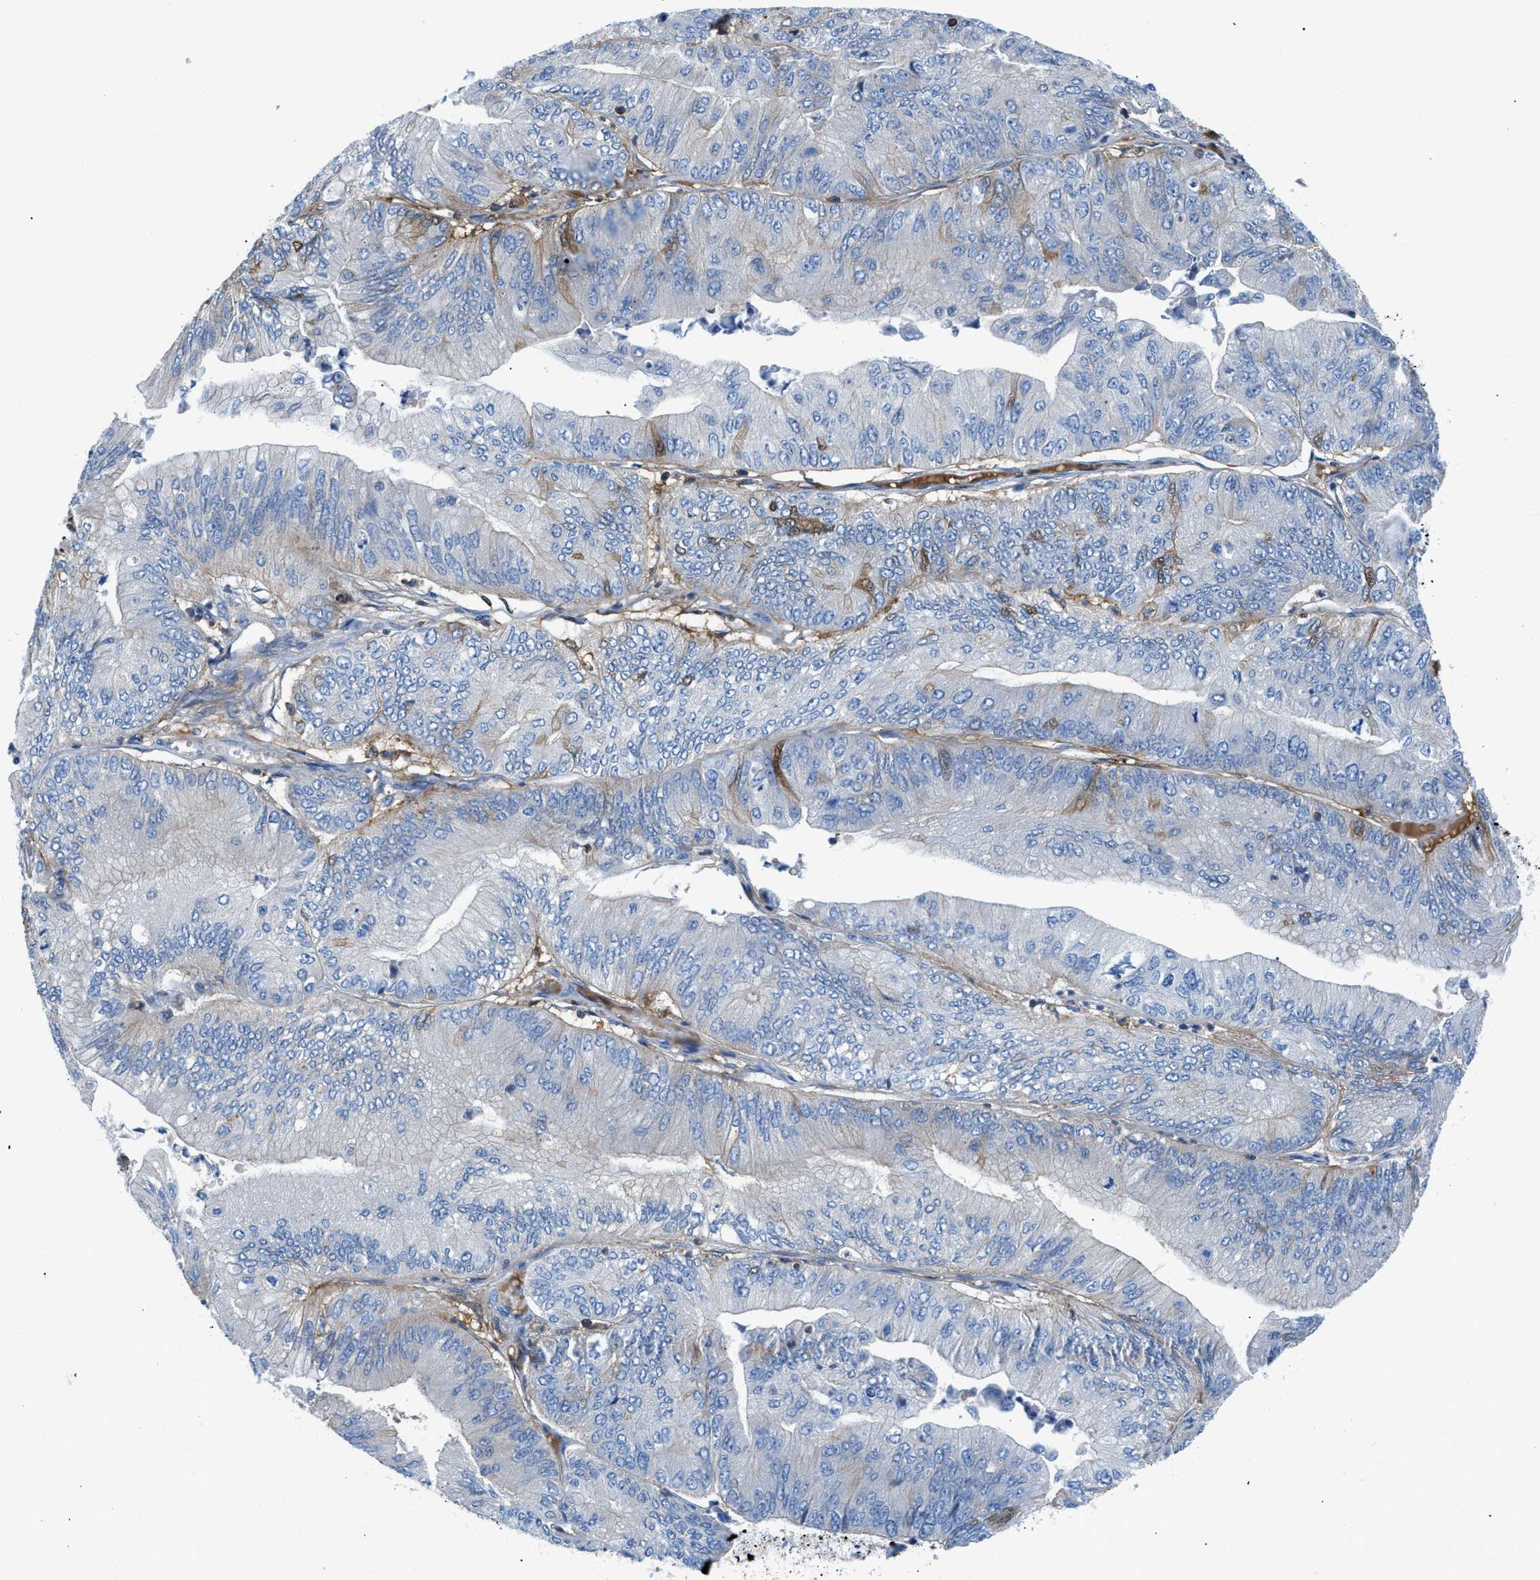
{"staining": {"intensity": "negative", "quantity": "none", "location": "none"}, "tissue": "ovarian cancer", "cell_type": "Tumor cells", "image_type": "cancer", "snomed": [{"axis": "morphology", "description": "Cystadenocarcinoma, mucinous, NOS"}, {"axis": "topography", "description": "Ovary"}], "caption": "There is no significant staining in tumor cells of mucinous cystadenocarcinoma (ovarian).", "gene": "ATP6V0D1", "patient": {"sex": "female", "age": 61}}